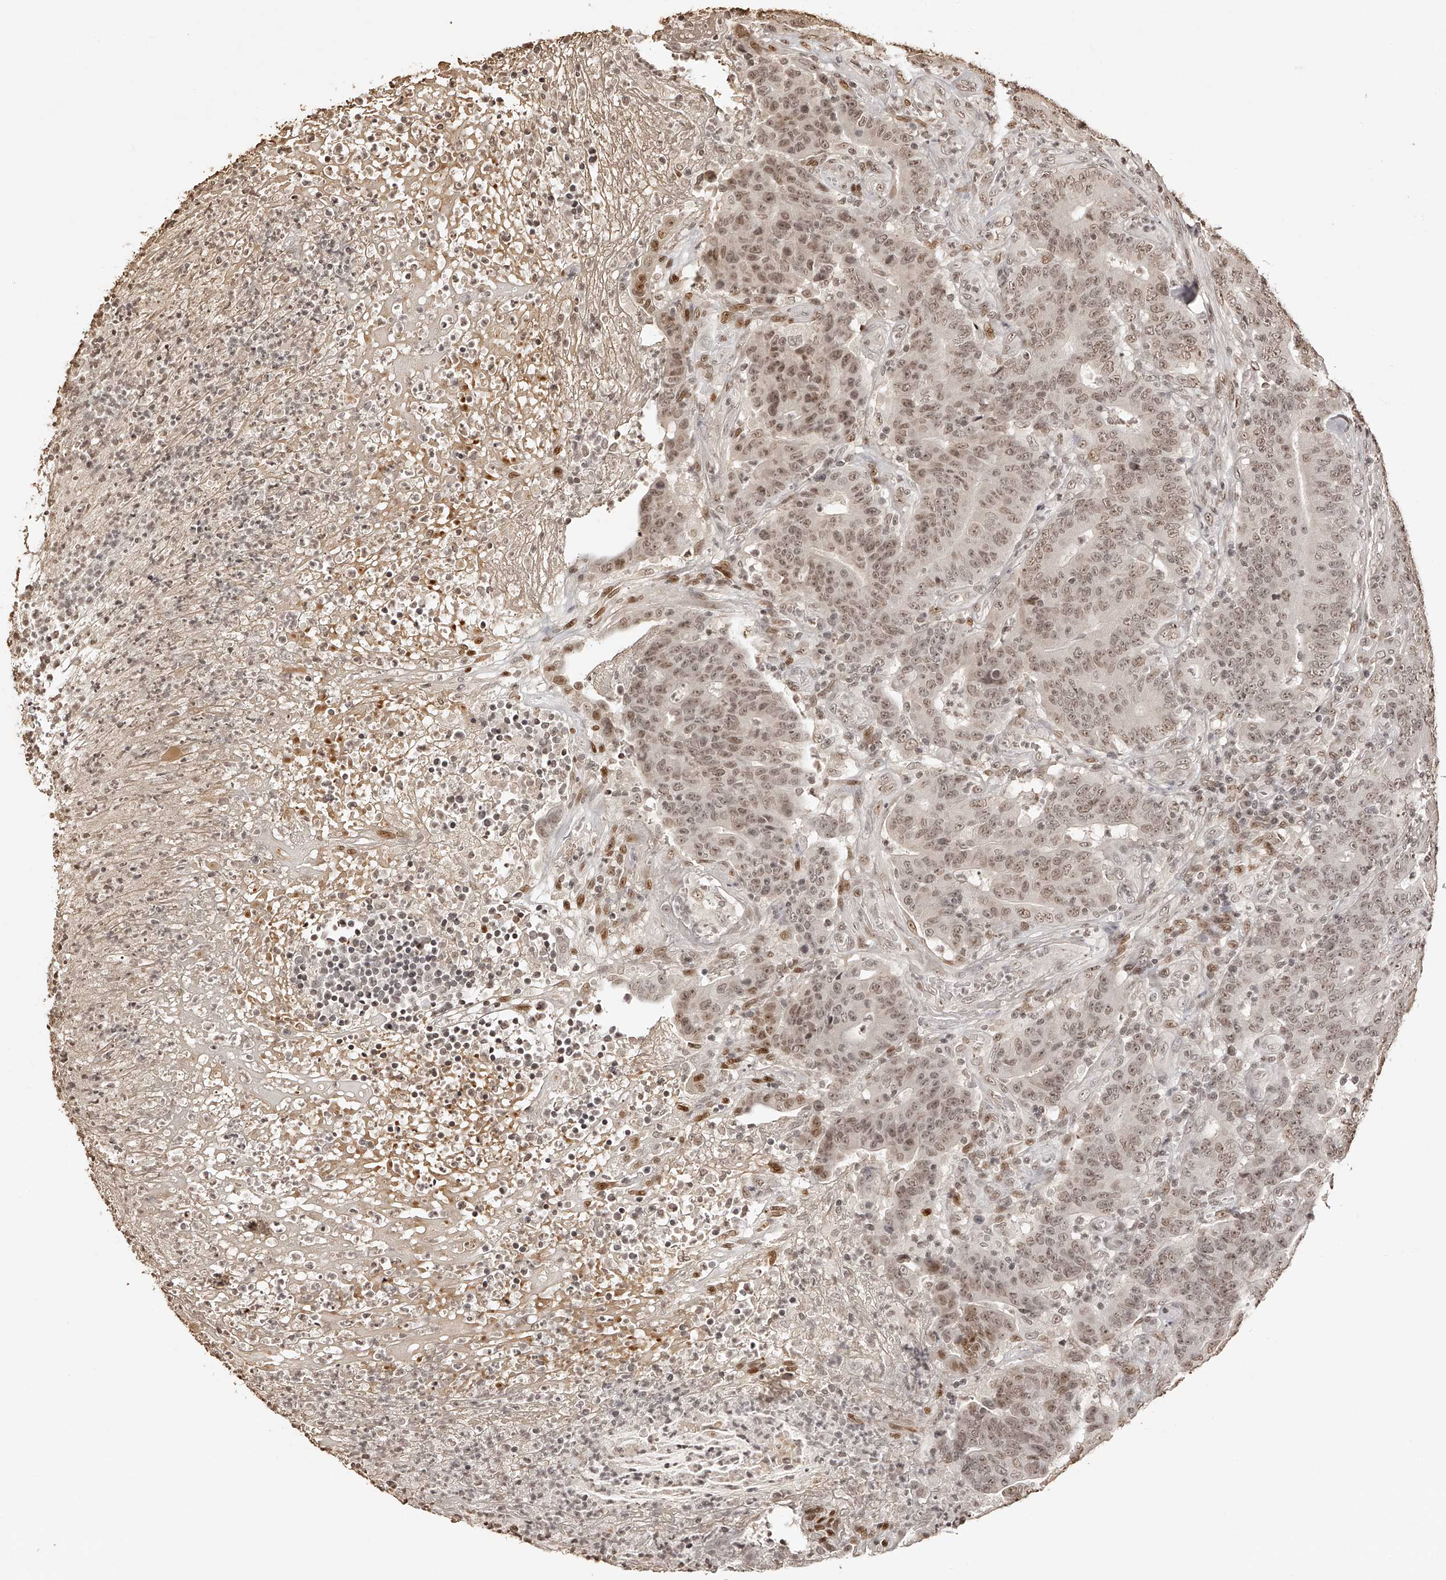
{"staining": {"intensity": "moderate", "quantity": ">75%", "location": "nuclear"}, "tissue": "colorectal cancer", "cell_type": "Tumor cells", "image_type": "cancer", "snomed": [{"axis": "morphology", "description": "Normal tissue, NOS"}, {"axis": "morphology", "description": "Adenocarcinoma, NOS"}, {"axis": "topography", "description": "Colon"}], "caption": "There is medium levels of moderate nuclear positivity in tumor cells of colorectal cancer (adenocarcinoma), as demonstrated by immunohistochemical staining (brown color).", "gene": "ZNF503", "patient": {"sex": "female", "age": 75}}